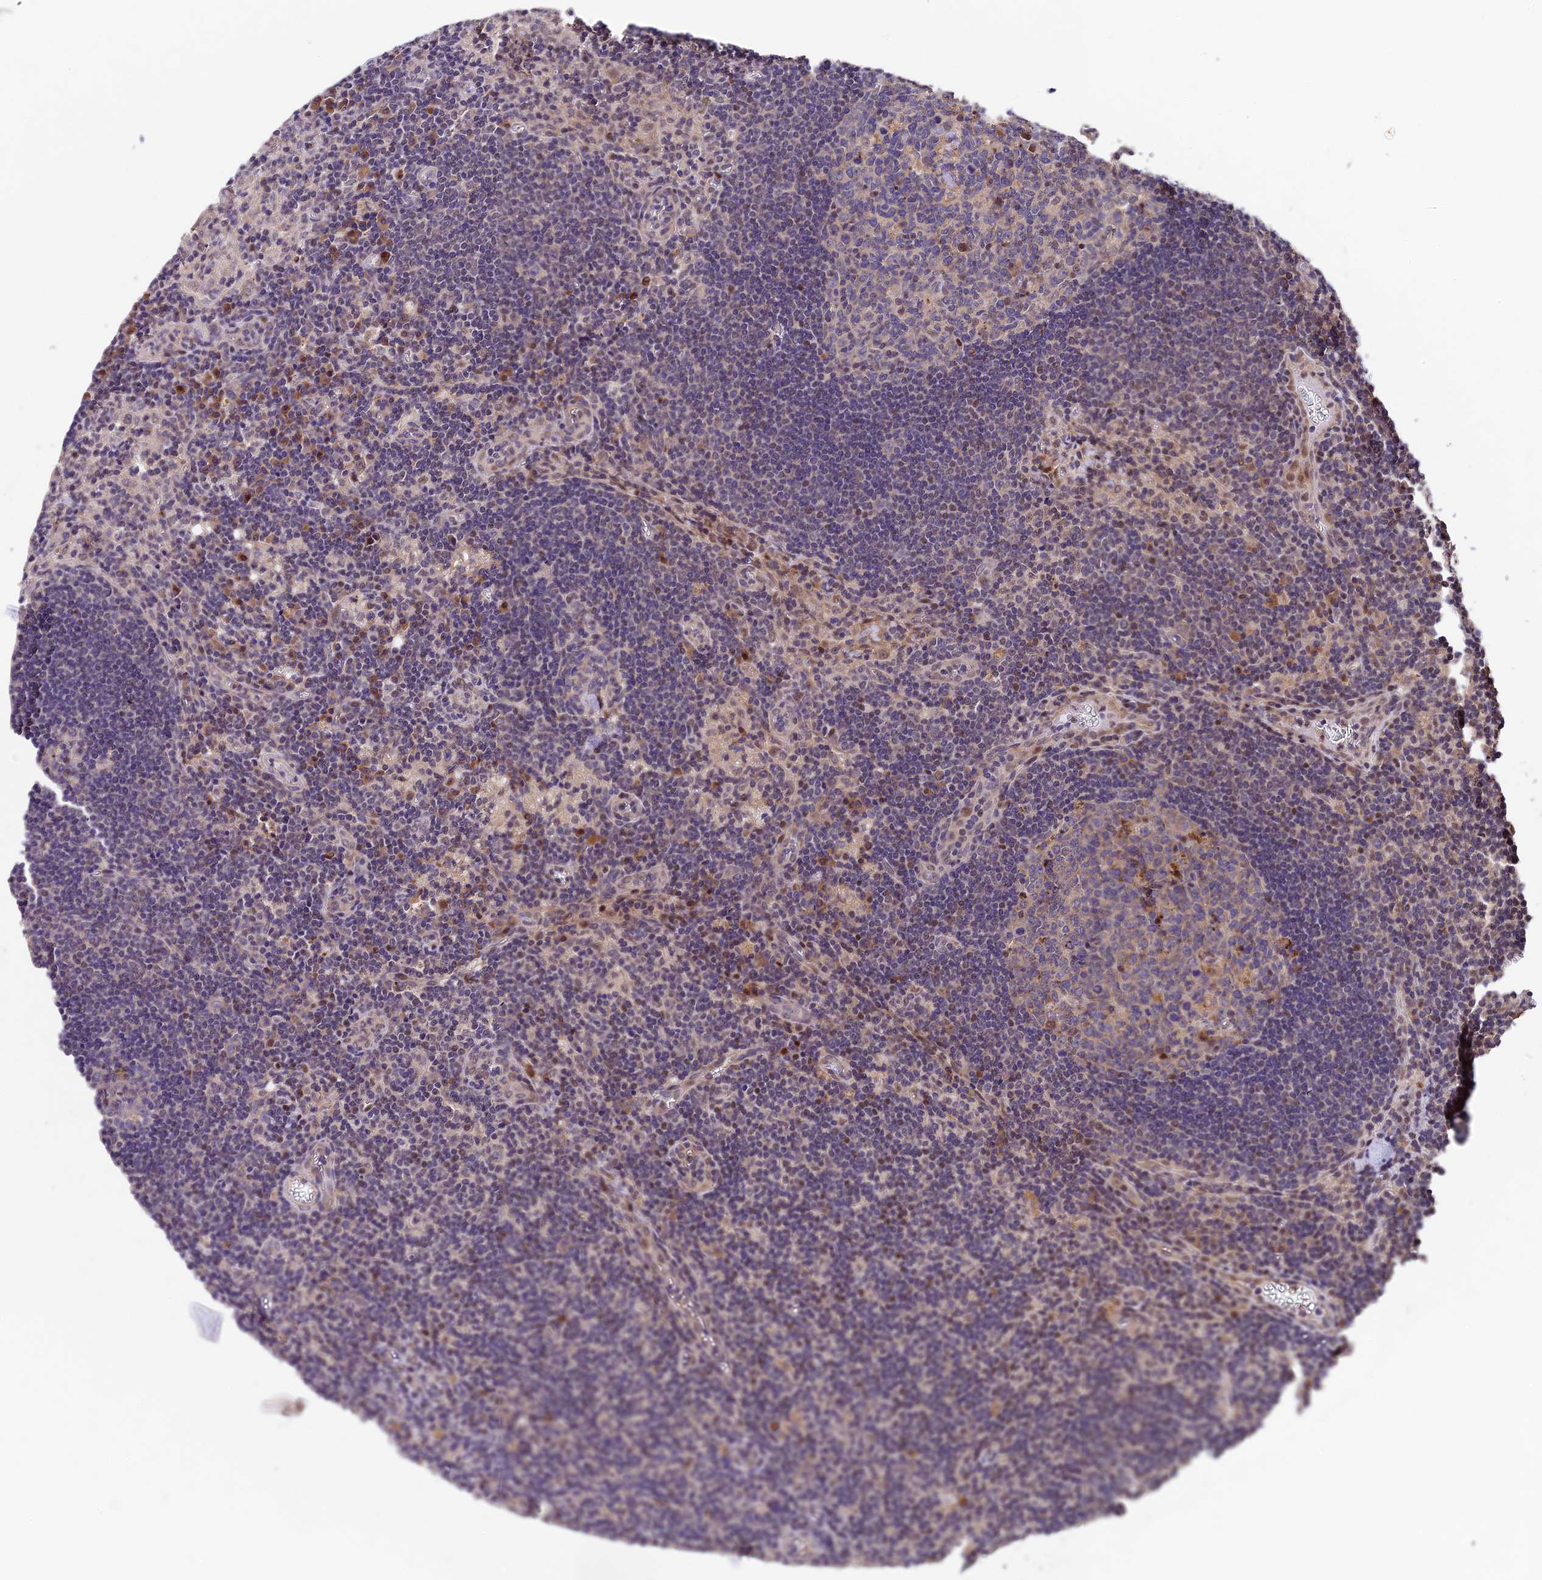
{"staining": {"intensity": "negative", "quantity": "none", "location": "none"}, "tissue": "lymph node", "cell_type": "Germinal center cells", "image_type": "normal", "snomed": [{"axis": "morphology", "description": "Normal tissue, NOS"}, {"axis": "topography", "description": "Lymph node"}], "caption": "DAB (3,3'-diaminobenzidine) immunohistochemical staining of benign lymph node demonstrates no significant expression in germinal center cells.", "gene": "SBNO2", "patient": {"sex": "male", "age": 58}}